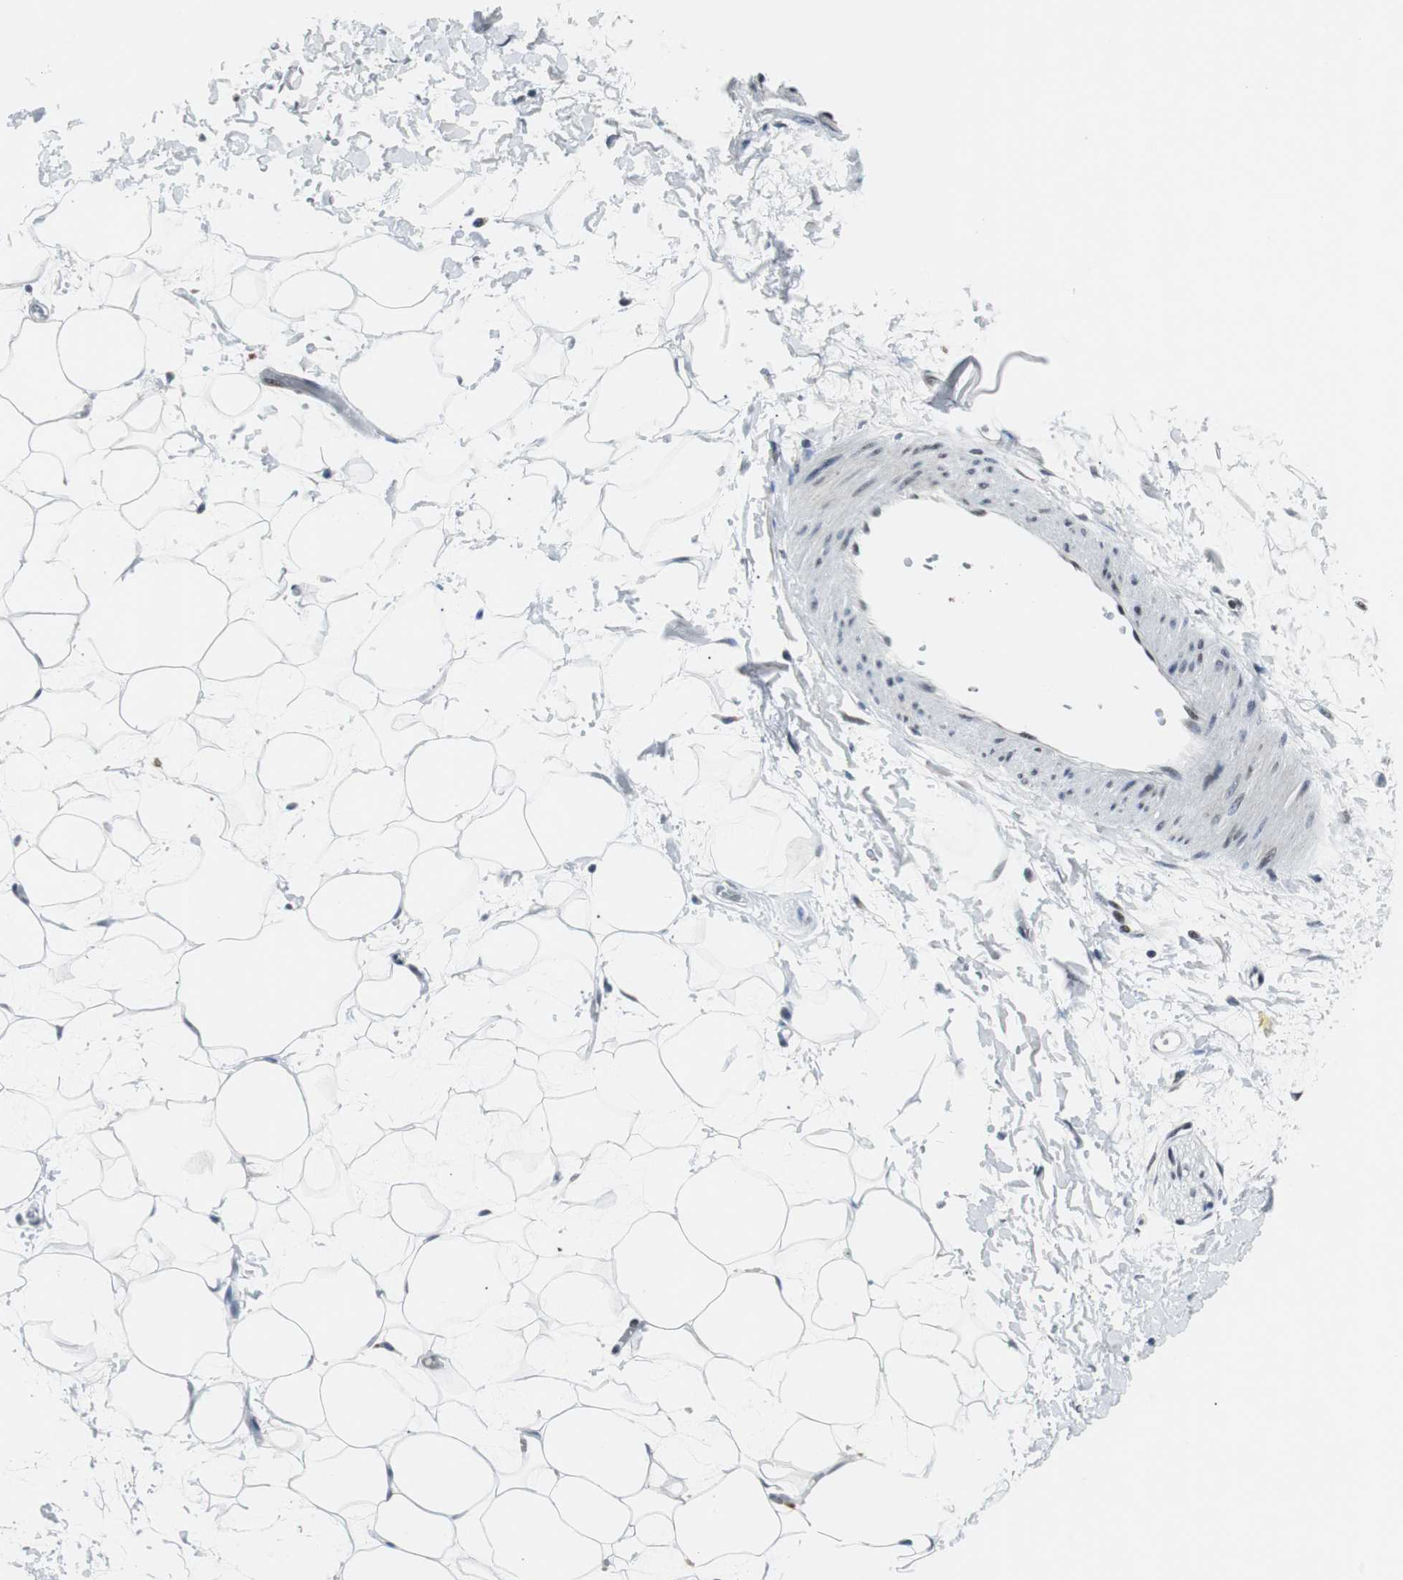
{"staining": {"intensity": "negative", "quantity": "none", "location": "none"}, "tissue": "adipose tissue", "cell_type": "Adipocytes", "image_type": "normal", "snomed": [{"axis": "morphology", "description": "Normal tissue, NOS"}, {"axis": "topography", "description": "Soft tissue"}], "caption": "Adipocytes show no significant protein staining in unremarkable adipose tissue.", "gene": "MTA1", "patient": {"sex": "male", "age": 72}}